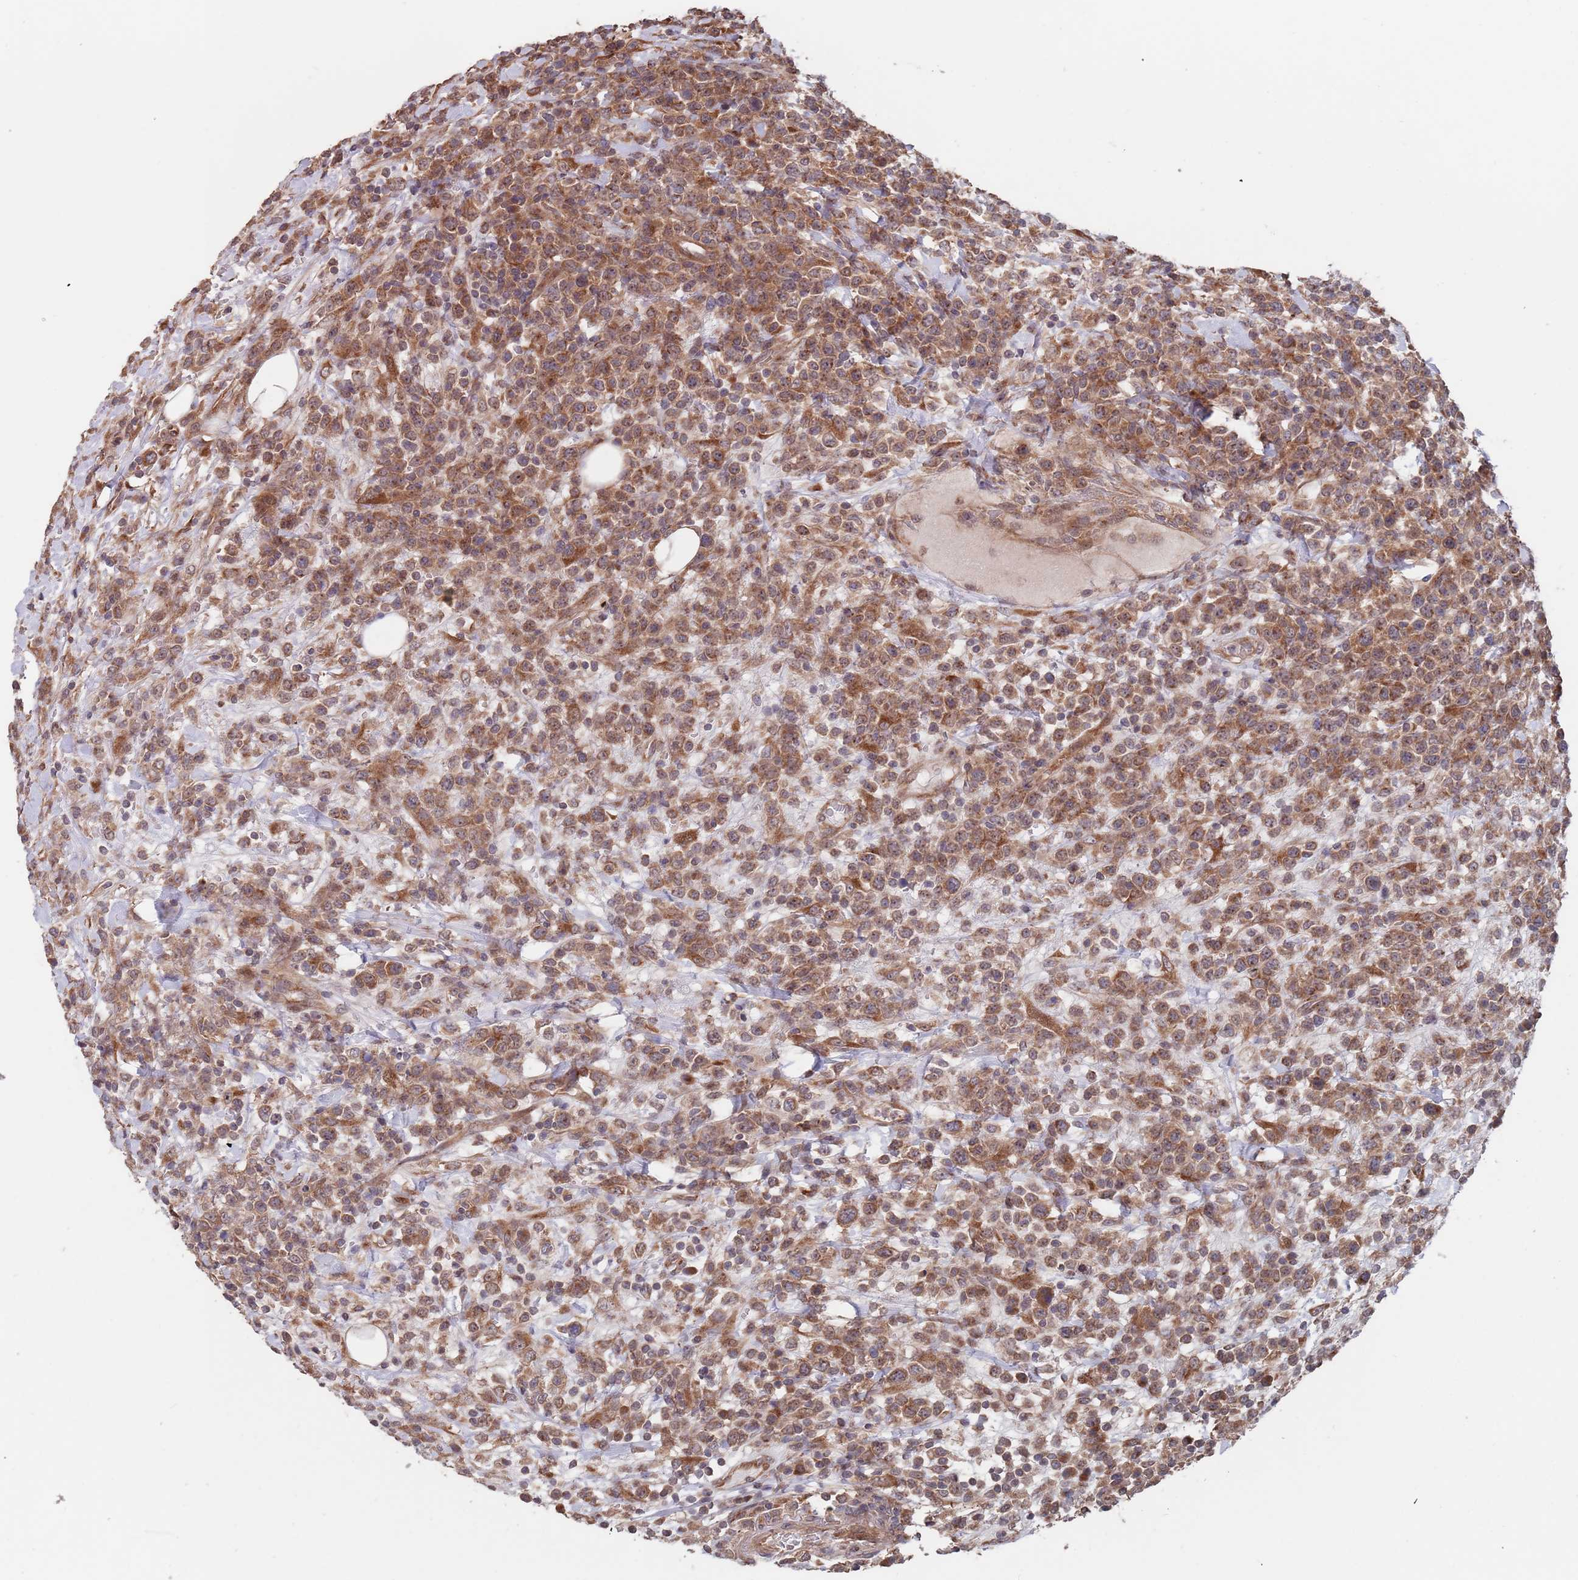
{"staining": {"intensity": "moderate", "quantity": ">75%", "location": "cytoplasmic/membranous"}, "tissue": "lymphoma", "cell_type": "Tumor cells", "image_type": "cancer", "snomed": [{"axis": "morphology", "description": "Malignant lymphoma, non-Hodgkin's type, High grade"}, {"axis": "topography", "description": "Colon"}], "caption": "The image demonstrates staining of lymphoma, revealing moderate cytoplasmic/membranous protein staining (brown color) within tumor cells.", "gene": "UNC45A", "patient": {"sex": "female", "age": 53}}